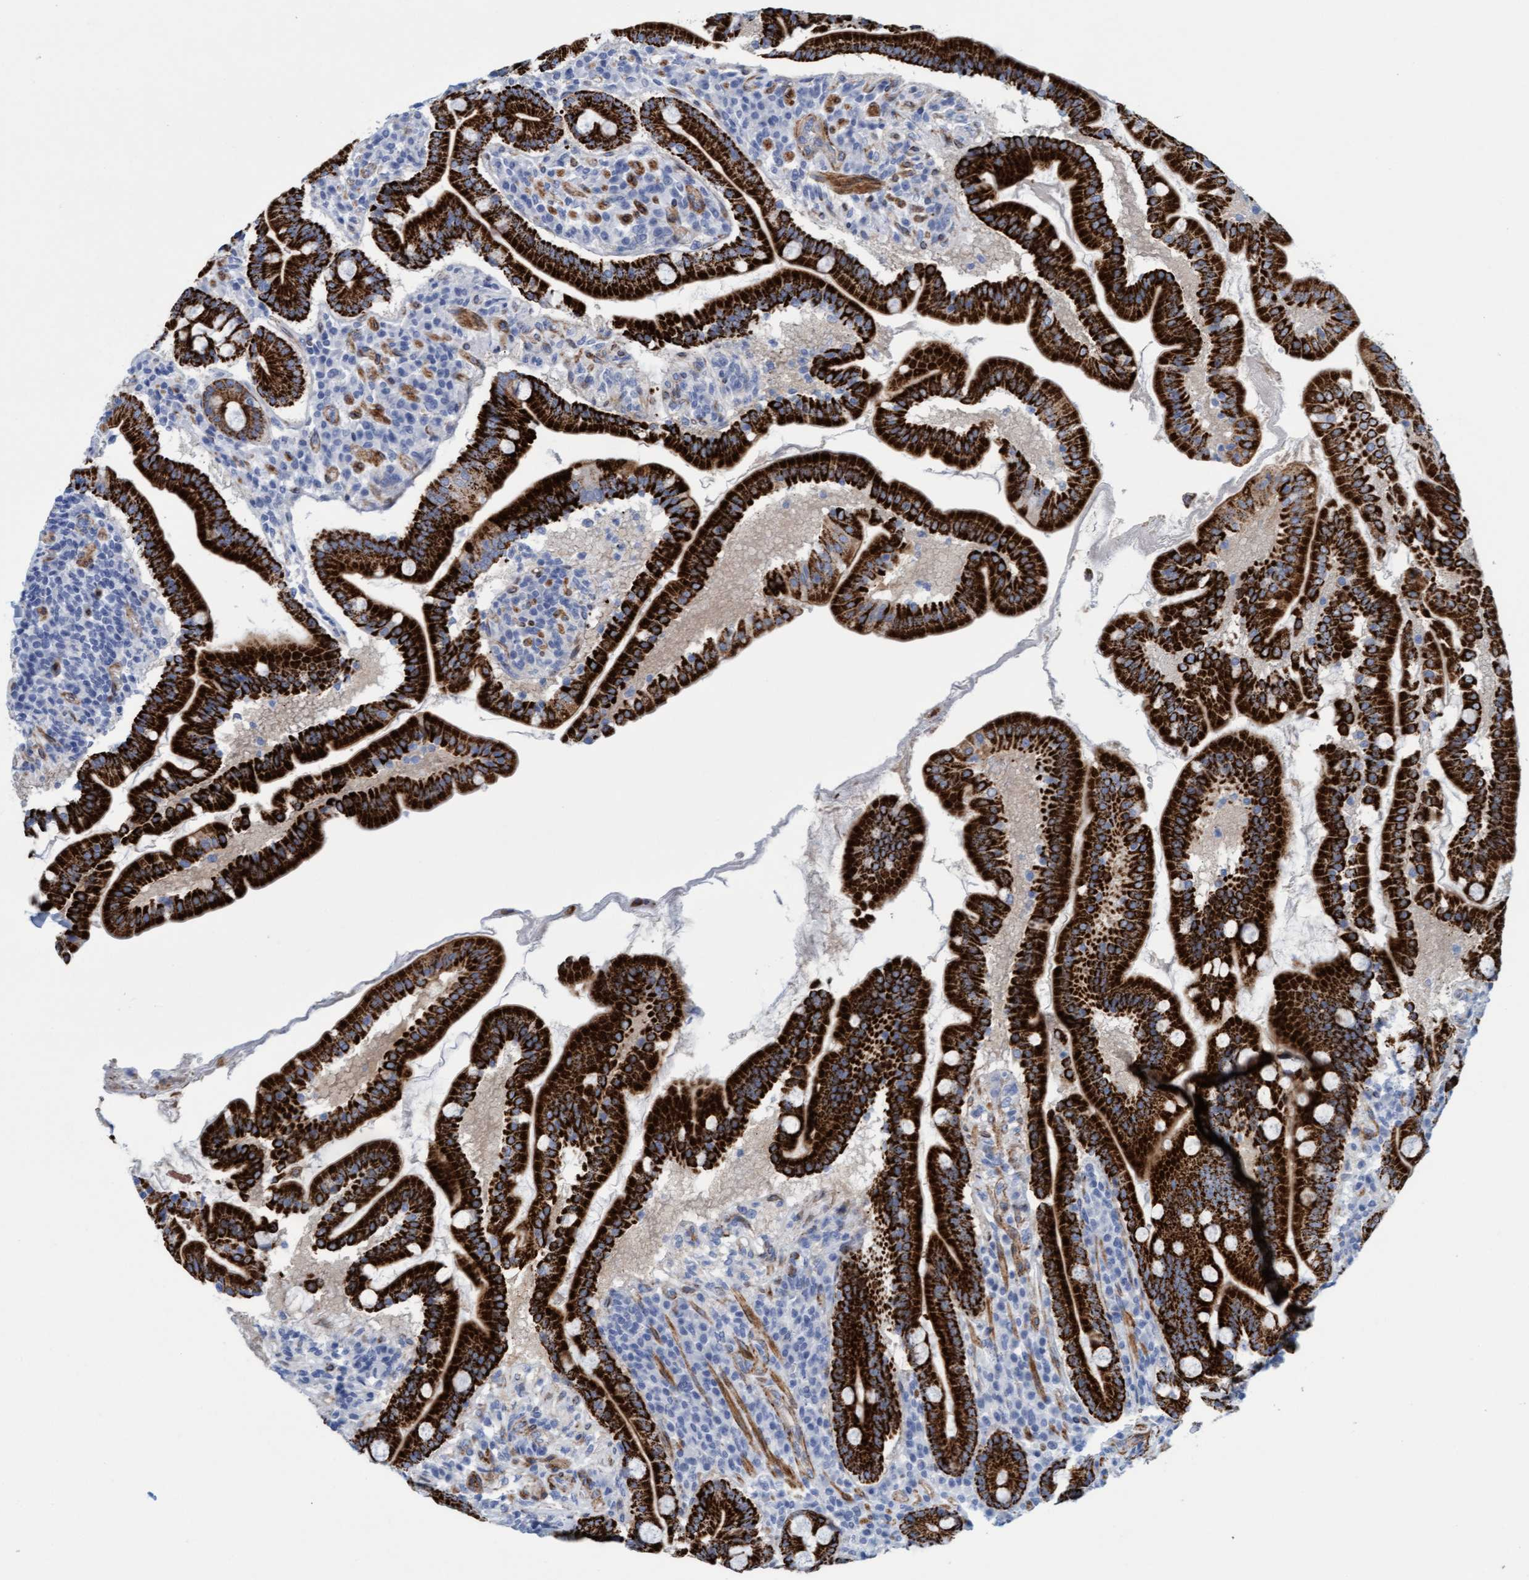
{"staining": {"intensity": "strong", "quantity": ">75%", "location": "cytoplasmic/membranous"}, "tissue": "duodenum", "cell_type": "Glandular cells", "image_type": "normal", "snomed": [{"axis": "morphology", "description": "Normal tissue, NOS"}, {"axis": "topography", "description": "Duodenum"}], "caption": "Protein expression analysis of normal human duodenum reveals strong cytoplasmic/membranous expression in about >75% of glandular cells.", "gene": "MTFR1", "patient": {"sex": "male", "age": 50}}